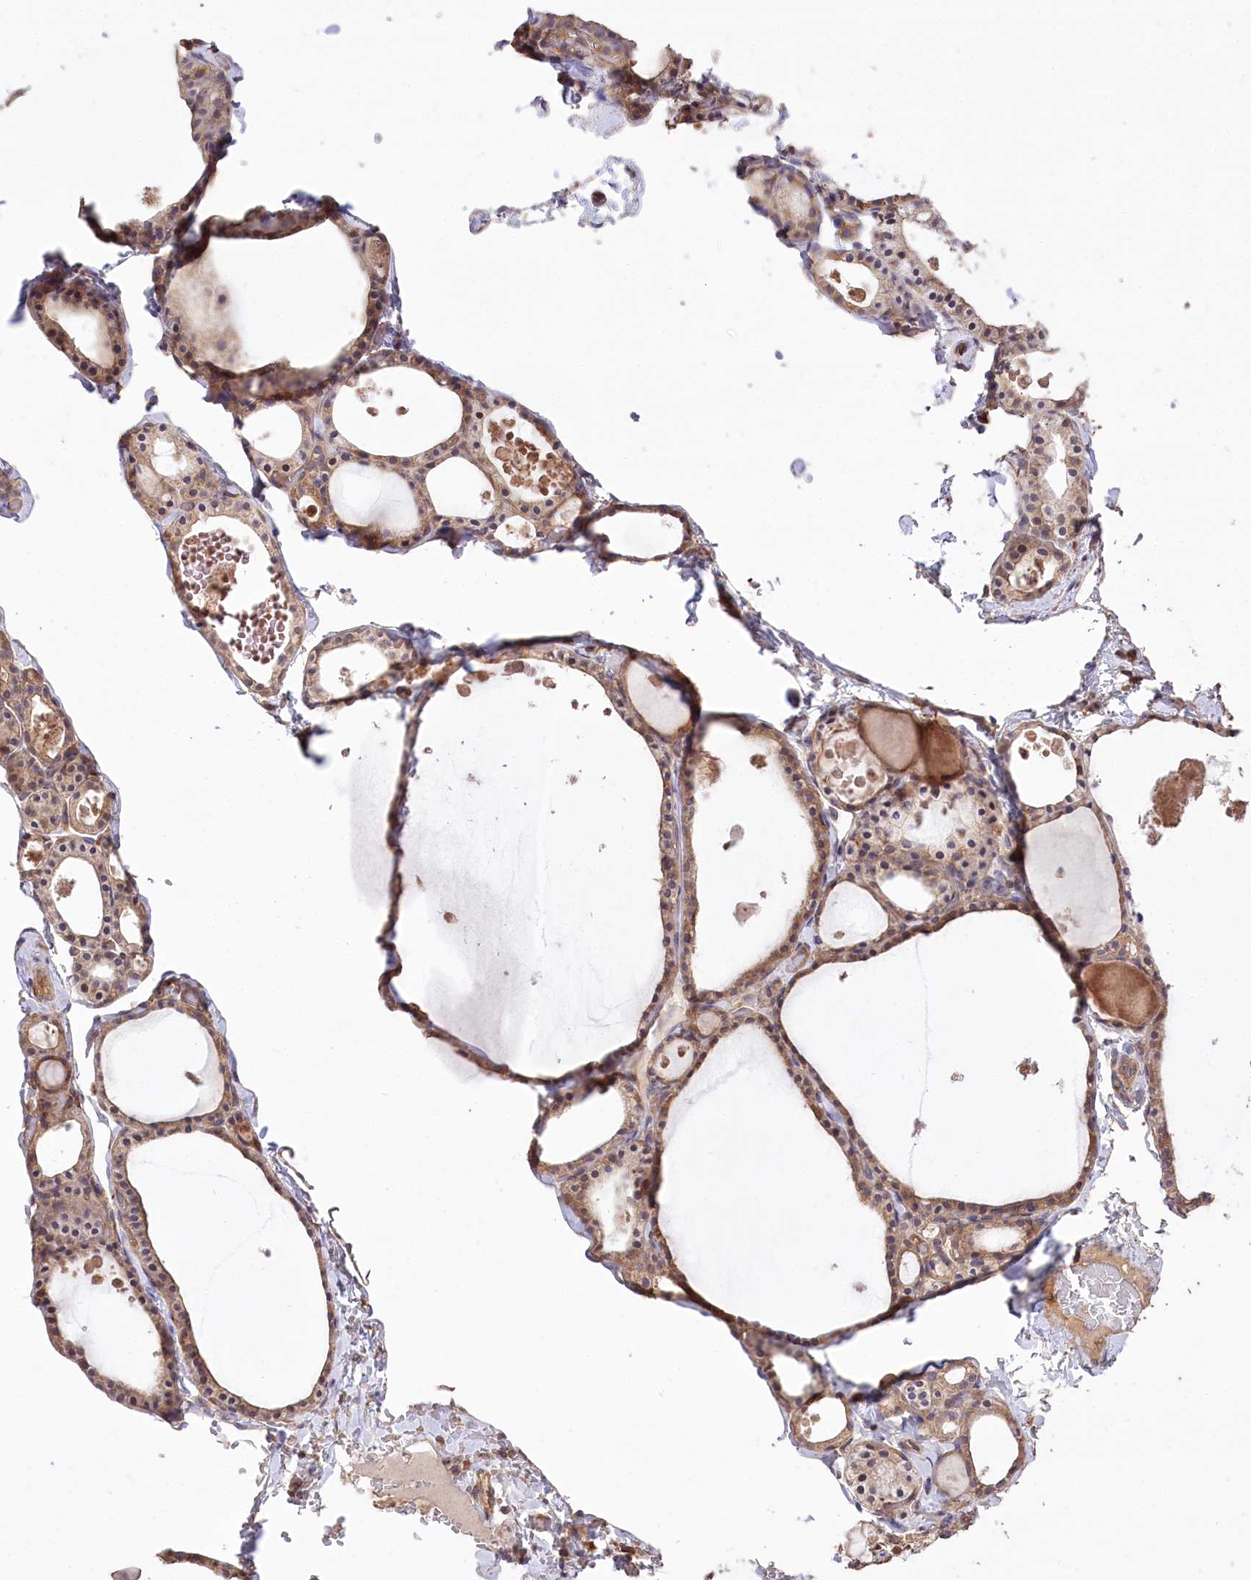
{"staining": {"intensity": "moderate", "quantity": ">75%", "location": "cytoplasmic/membranous"}, "tissue": "thyroid gland", "cell_type": "Glandular cells", "image_type": "normal", "snomed": [{"axis": "morphology", "description": "Normal tissue, NOS"}, {"axis": "topography", "description": "Thyroid gland"}], "caption": "Immunohistochemistry (IHC) histopathology image of normal thyroid gland stained for a protein (brown), which displays medium levels of moderate cytoplasmic/membranous expression in approximately >75% of glandular cells.", "gene": "PRSS53", "patient": {"sex": "male", "age": 56}}